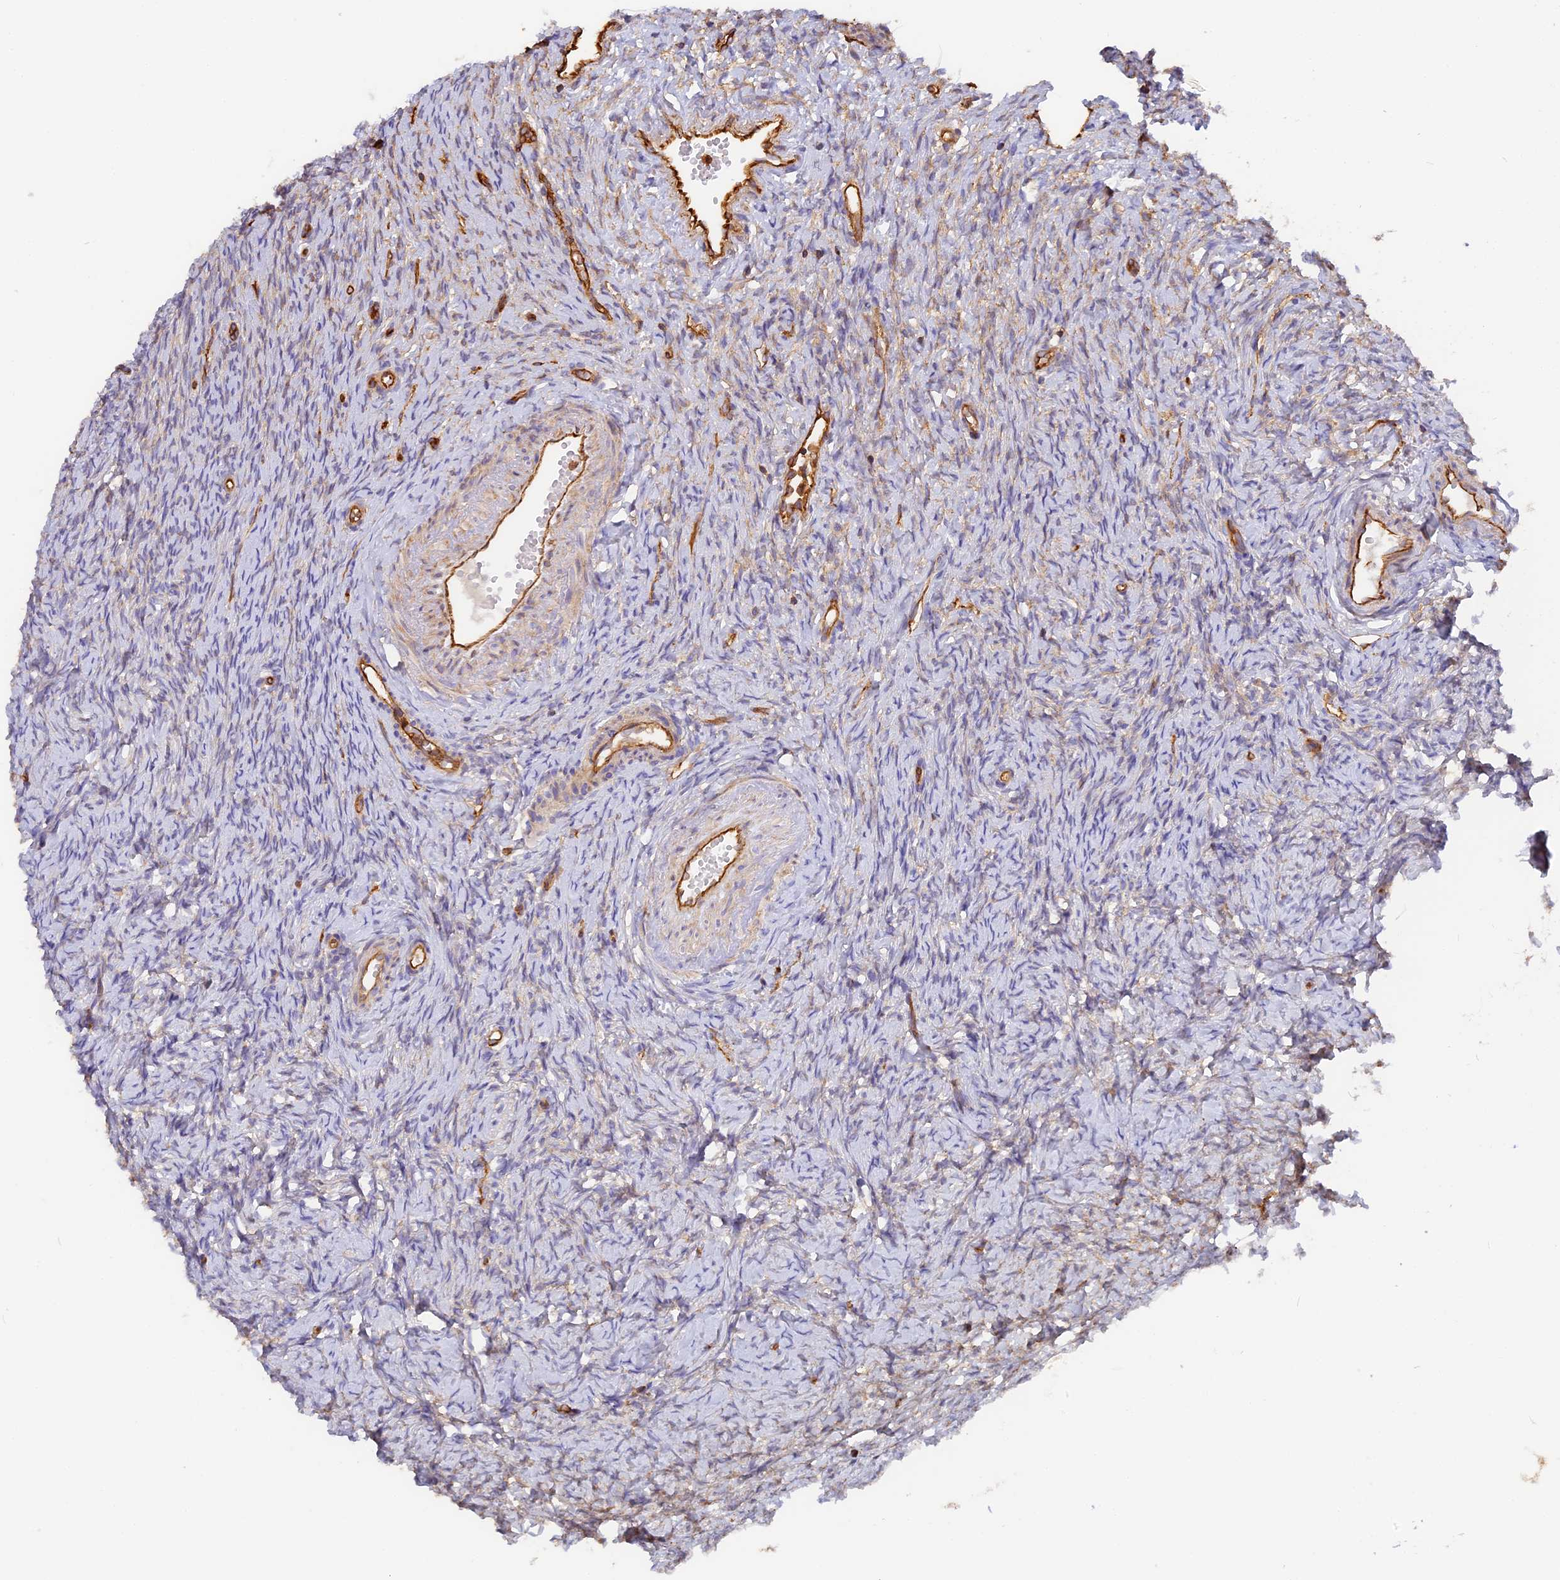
{"staining": {"intensity": "negative", "quantity": "none", "location": "none"}, "tissue": "ovary", "cell_type": "Ovarian stroma cells", "image_type": "normal", "snomed": [{"axis": "morphology", "description": "Normal tissue, NOS"}, {"axis": "topography", "description": "Ovary"}], "caption": "IHC micrograph of normal ovary: ovary stained with DAB demonstrates no significant protein staining in ovarian stroma cells.", "gene": "VPS18", "patient": {"sex": "female", "age": 51}}